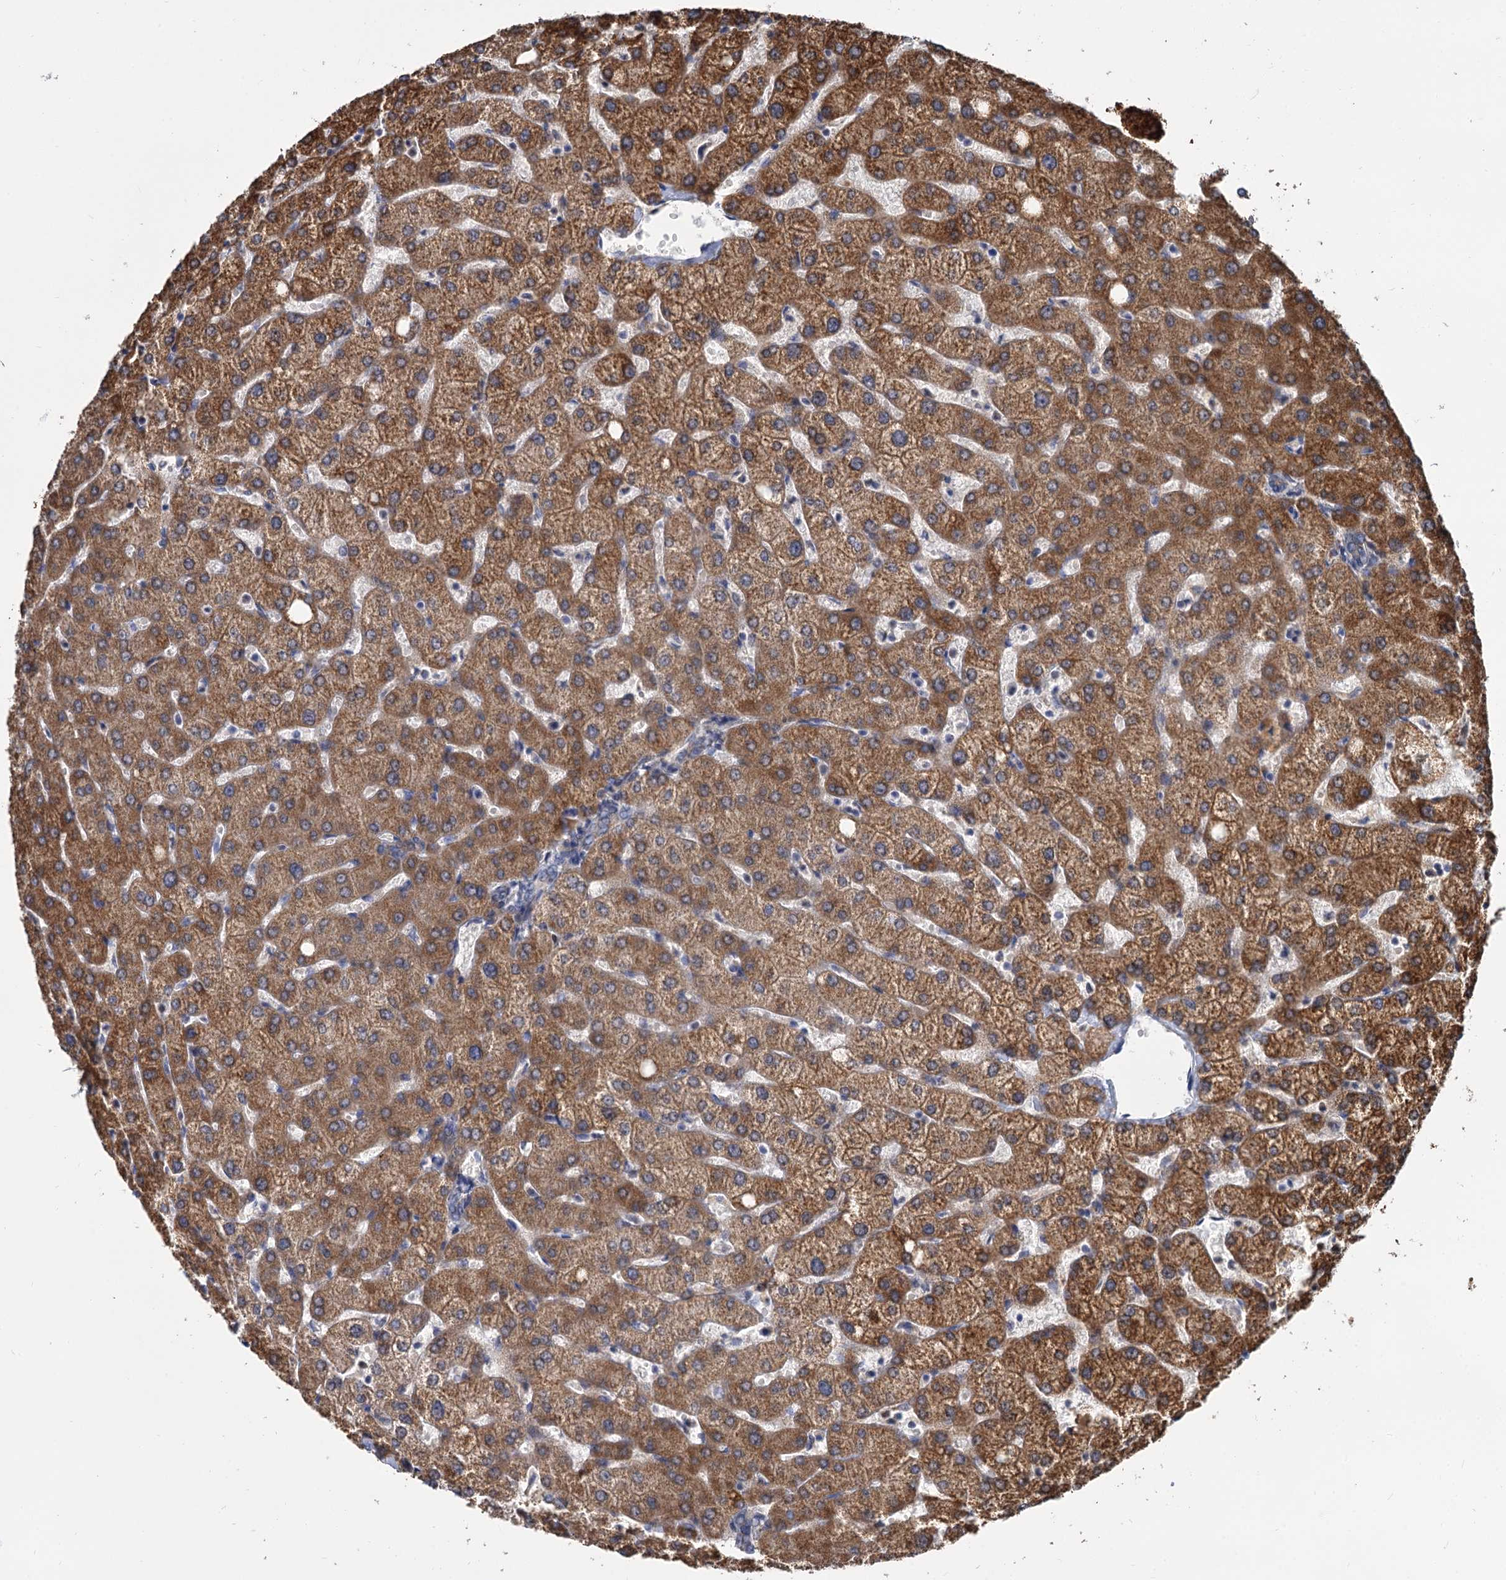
{"staining": {"intensity": "negative", "quantity": "none", "location": "none"}, "tissue": "liver", "cell_type": "Cholangiocytes", "image_type": "normal", "snomed": [{"axis": "morphology", "description": "Normal tissue, NOS"}, {"axis": "topography", "description": "Liver"}], "caption": "This is an immunohistochemistry histopathology image of normal liver. There is no positivity in cholangiocytes.", "gene": "ALKBH7", "patient": {"sex": "female", "age": 54}}